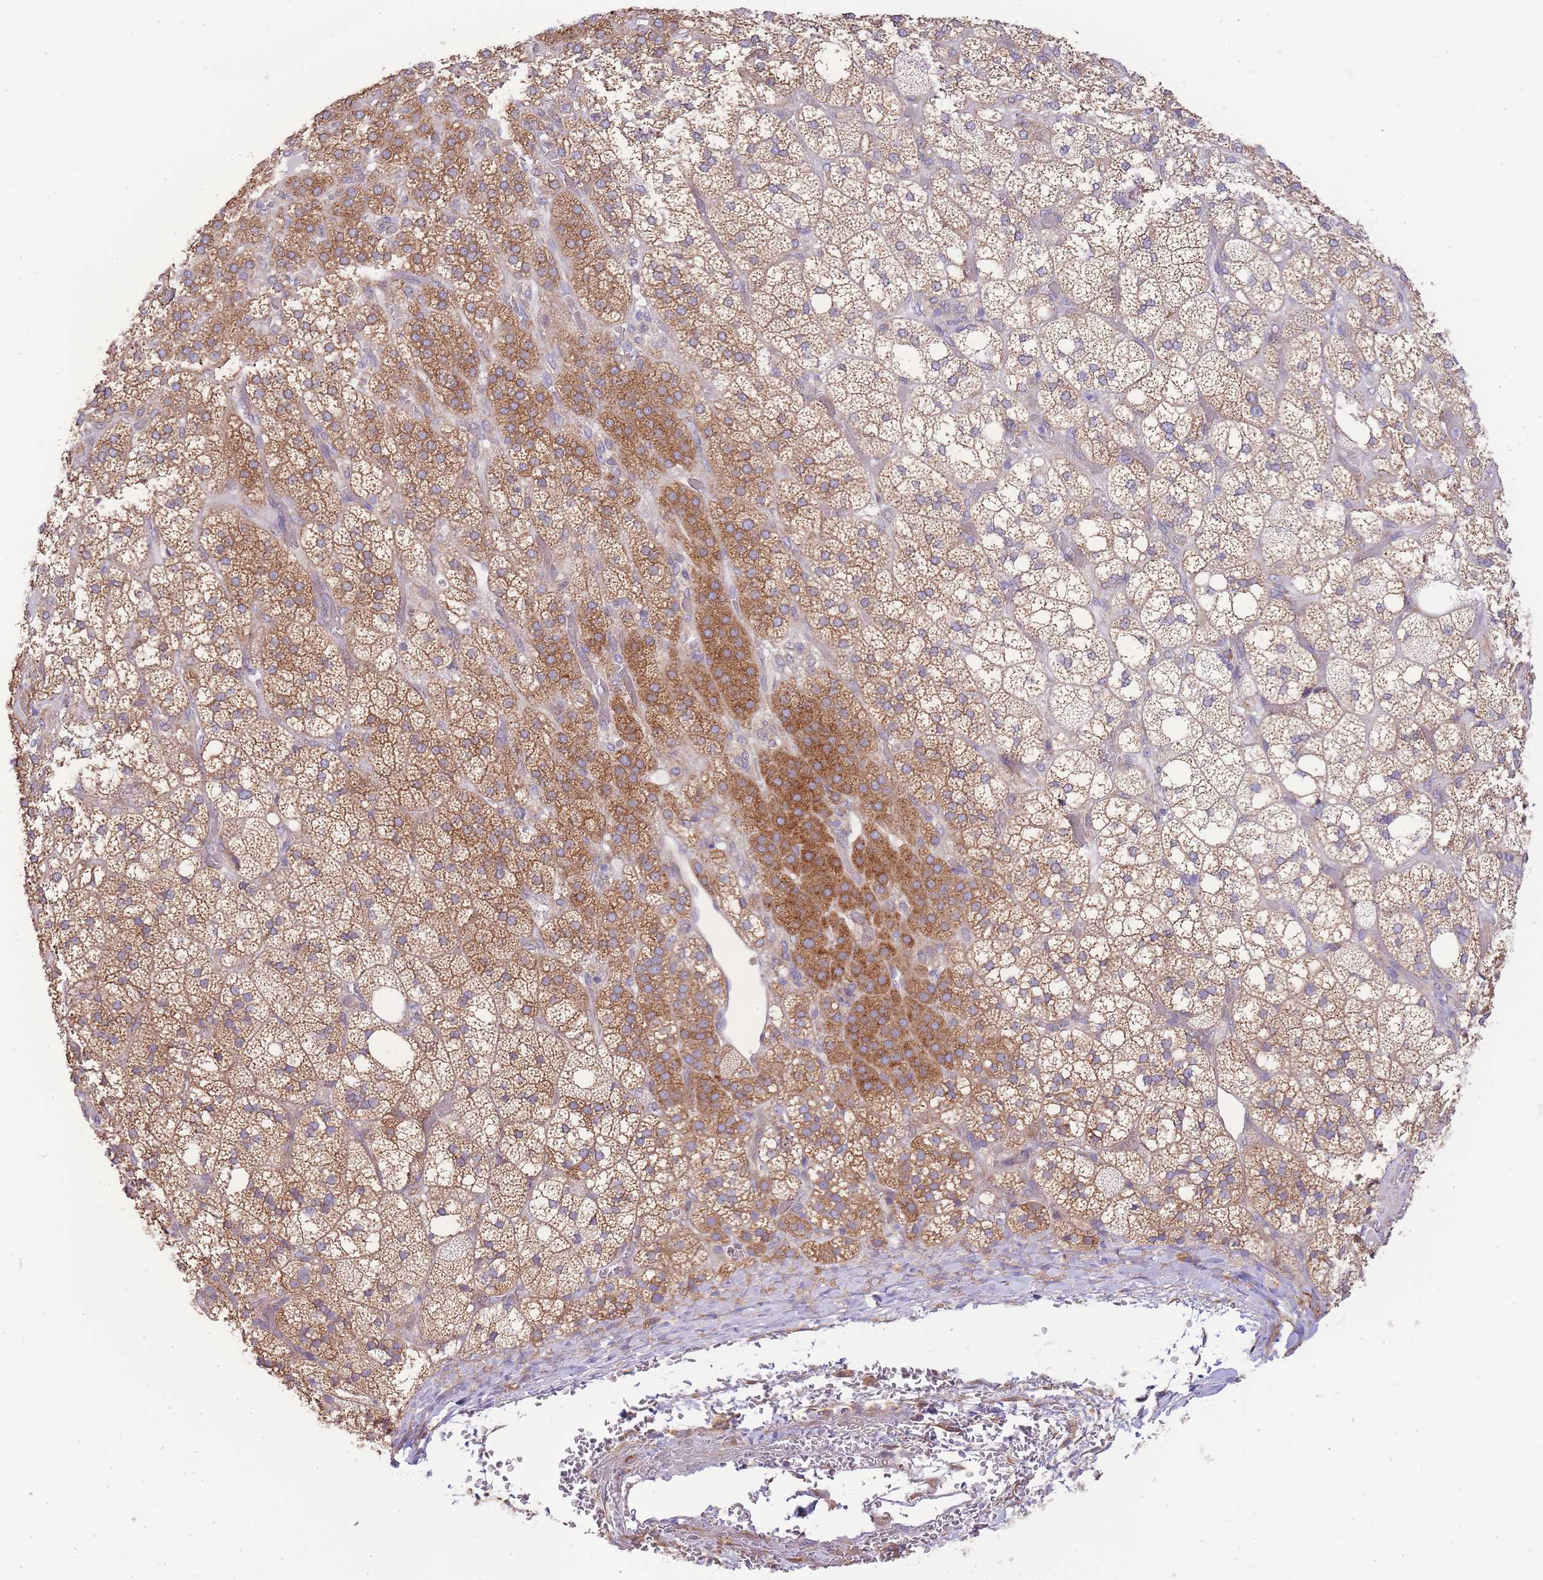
{"staining": {"intensity": "moderate", "quantity": ">75%", "location": "cytoplasmic/membranous"}, "tissue": "adrenal gland", "cell_type": "Glandular cells", "image_type": "normal", "snomed": [{"axis": "morphology", "description": "Normal tissue, NOS"}, {"axis": "topography", "description": "Adrenal gland"}], "caption": "Moderate cytoplasmic/membranous protein positivity is present in about >75% of glandular cells in adrenal gland. Immunohistochemistry (ihc) stains the protein of interest in brown and the nuclei are stained blue.", "gene": "BEX1", "patient": {"sex": "male", "age": 61}}